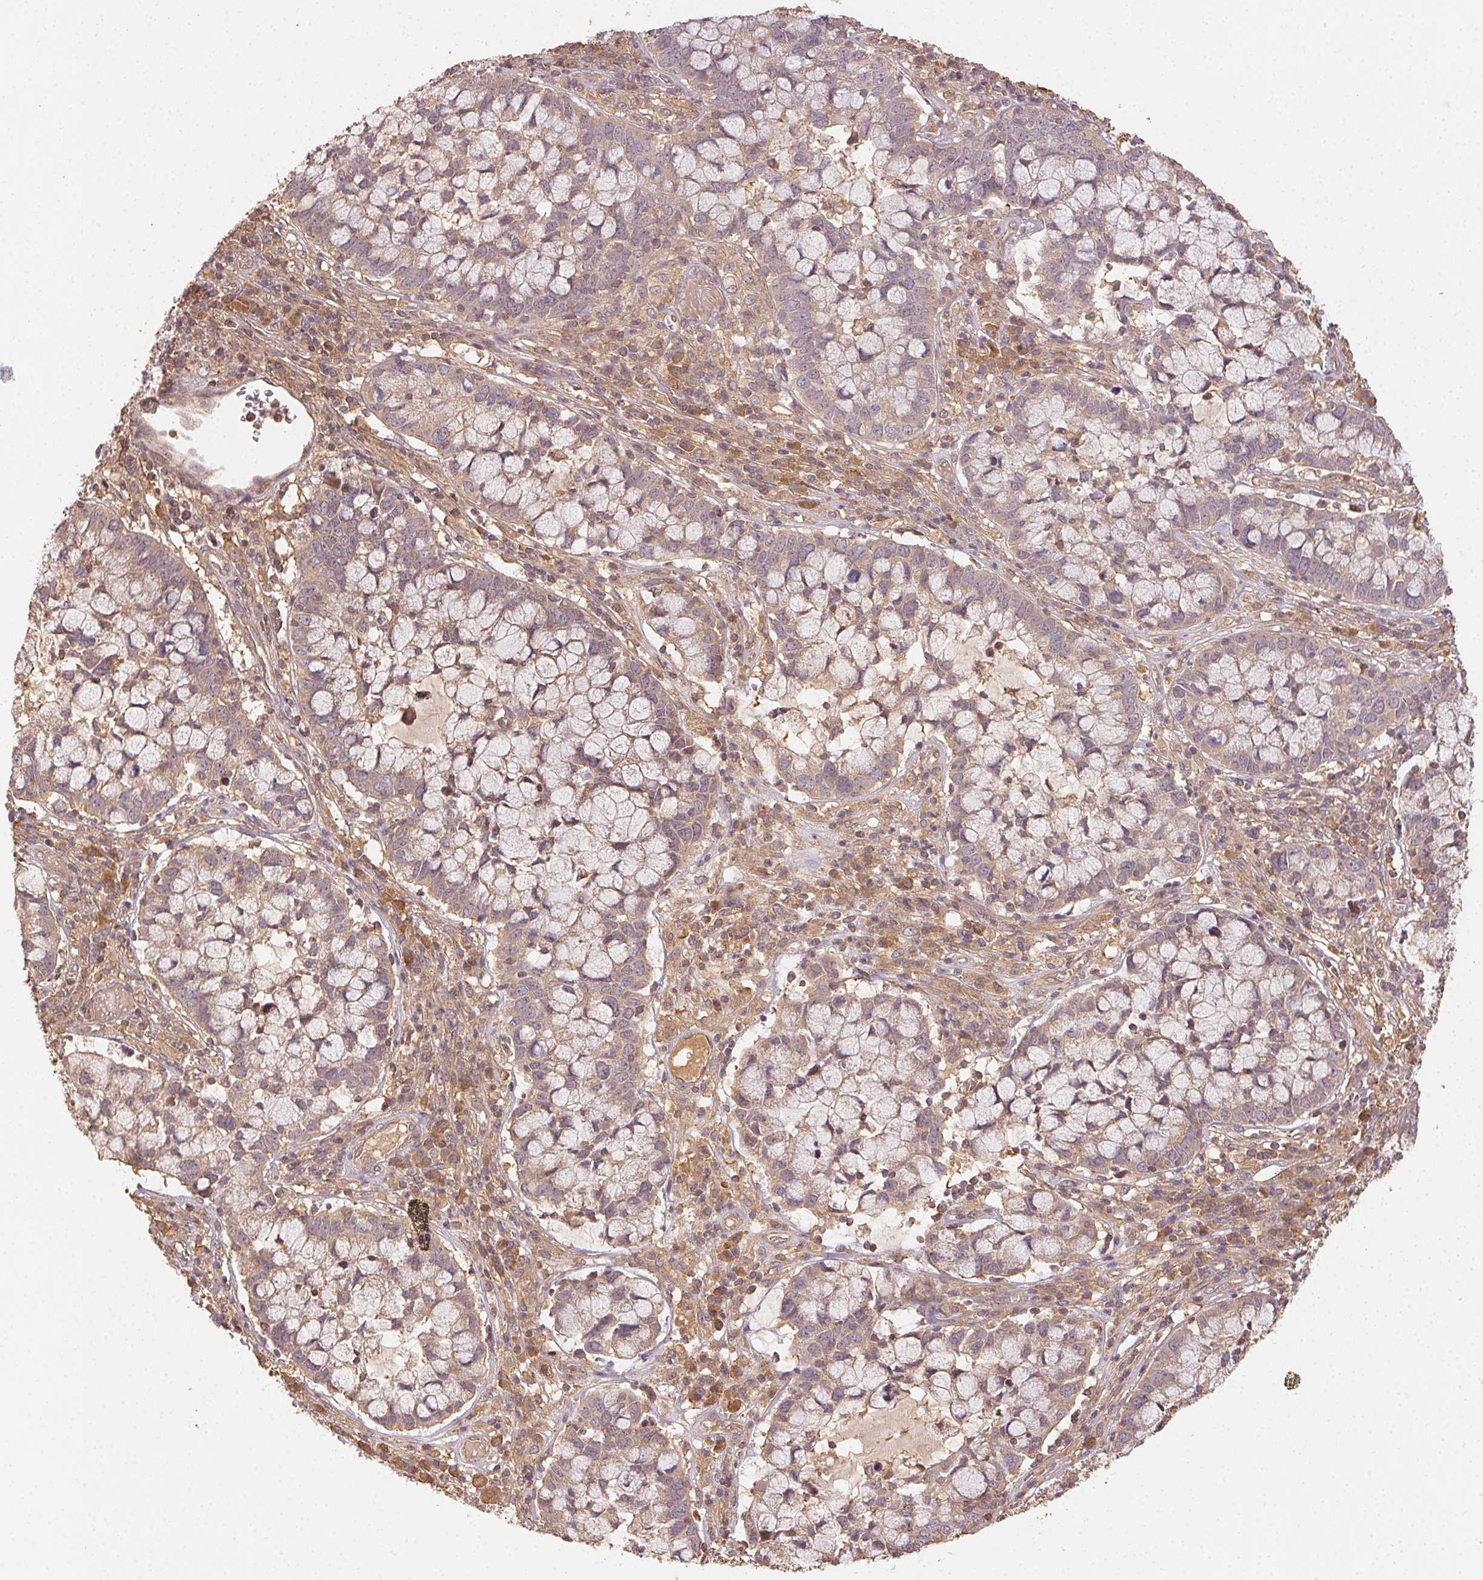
{"staining": {"intensity": "weak", "quantity": ">75%", "location": "cytoplasmic/membranous"}, "tissue": "cervical cancer", "cell_type": "Tumor cells", "image_type": "cancer", "snomed": [{"axis": "morphology", "description": "Adenocarcinoma, NOS"}, {"axis": "topography", "description": "Cervix"}], "caption": "Immunohistochemistry (IHC) of human cervical cancer (adenocarcinoma) shows low levels of weak cytoplasmic/membranous staining in approximately >75% of tumor cells. The protein of interest is shown in brown color, while the nuclei are stained blue.", "gene": "RALA", "patient": {"sex": "female", "age": 40}}